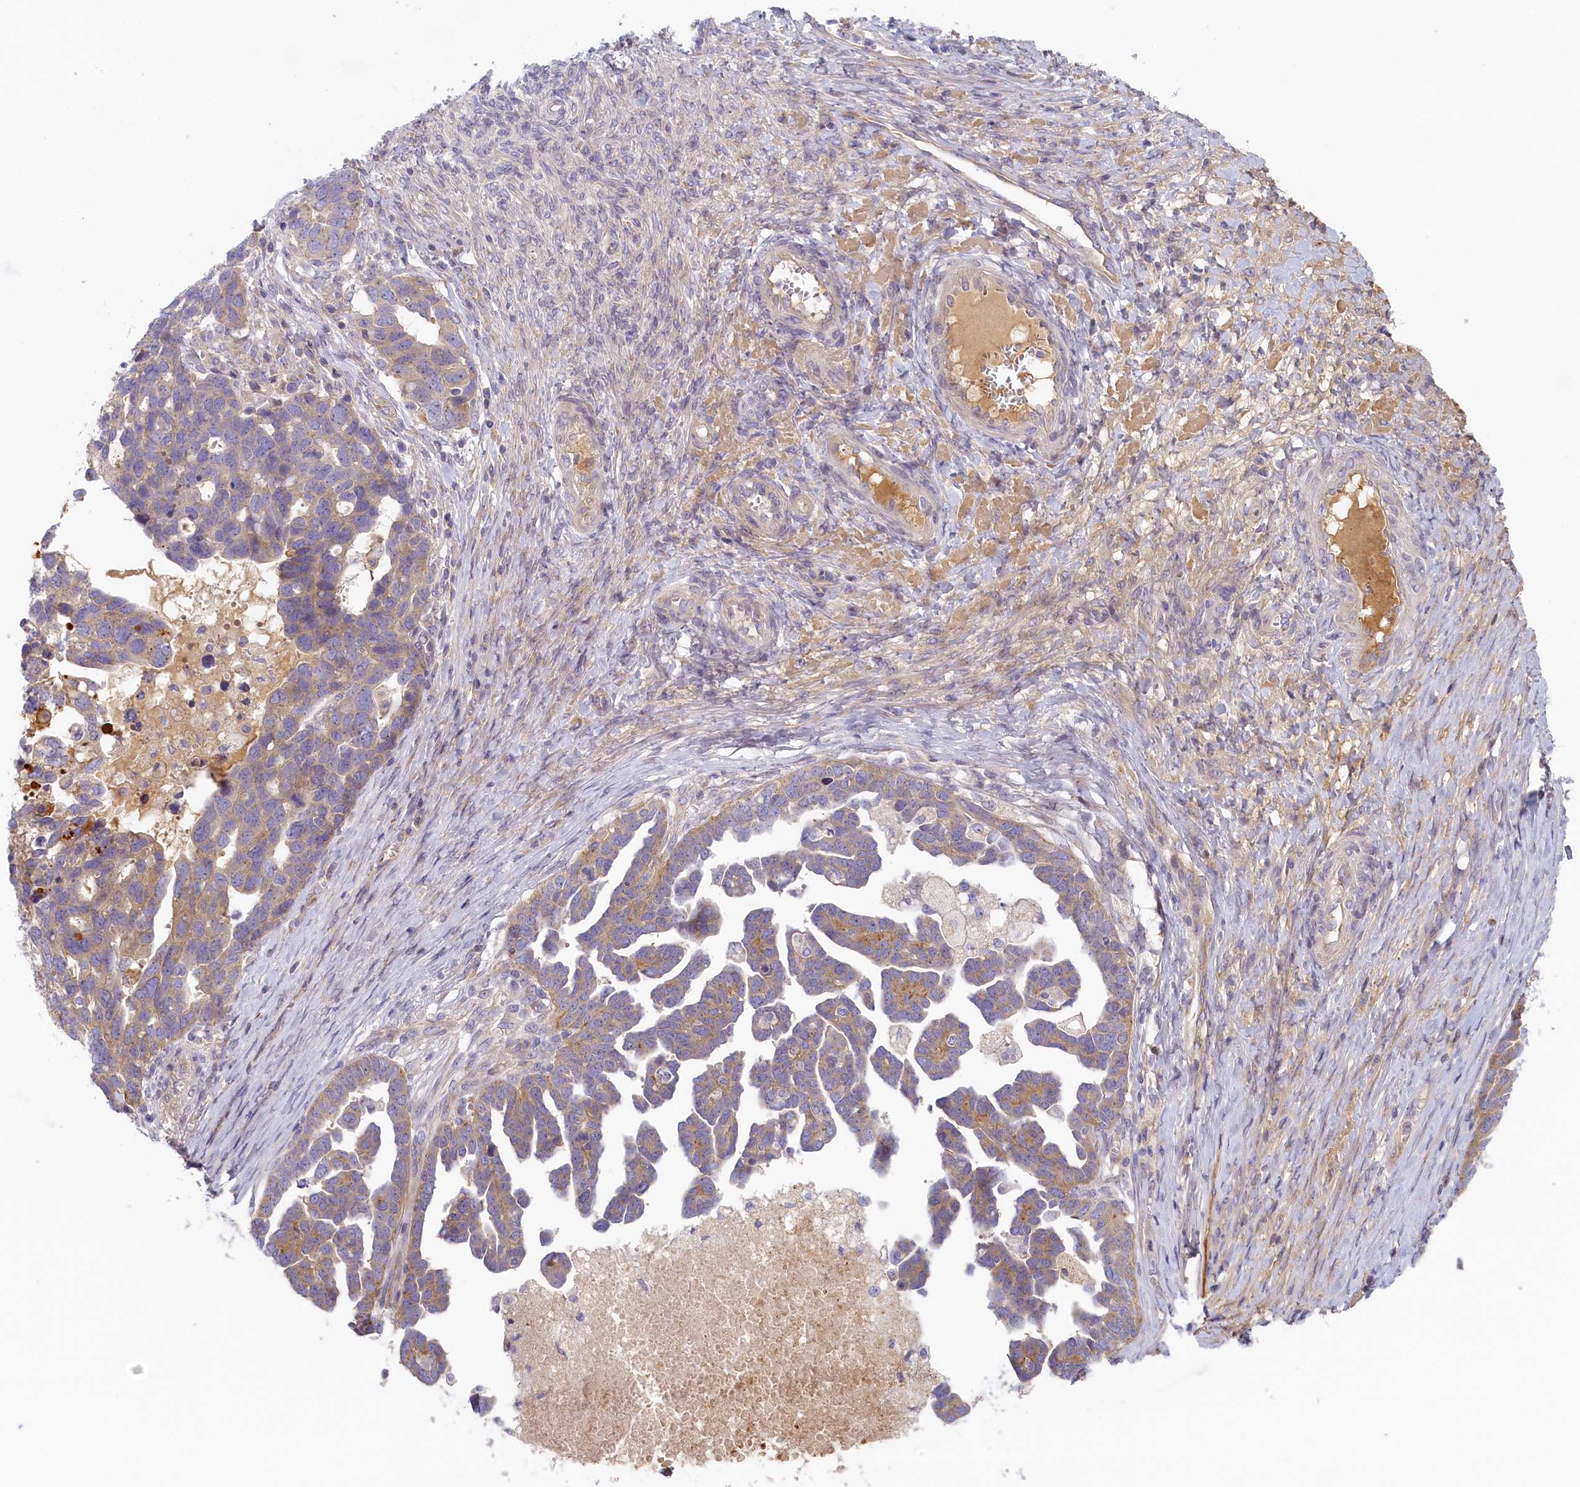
{"staining": {"intensity": "weak", "quantity": "25%-75%", "location": "cytoplasmic/membranous"}, "tissue": "ovarian cancer", "cell_type": "Tumor cells", "image_type": "cancer", "snomed": [{"axis": "morphology", "description": "Cystadenocarcinoma, serous, NOS"}, {"axis": "topography", "description": "Ovary"}], "caption": "DAB immunohistochemical staining of ovarian serous cystadenocarcinoma demonstrates weak cytoplasmic/membranous protein staining in about 25%-75% of tumor cells.", "gene": "STX16", "patient": {"sex": "female", "age": 54}}